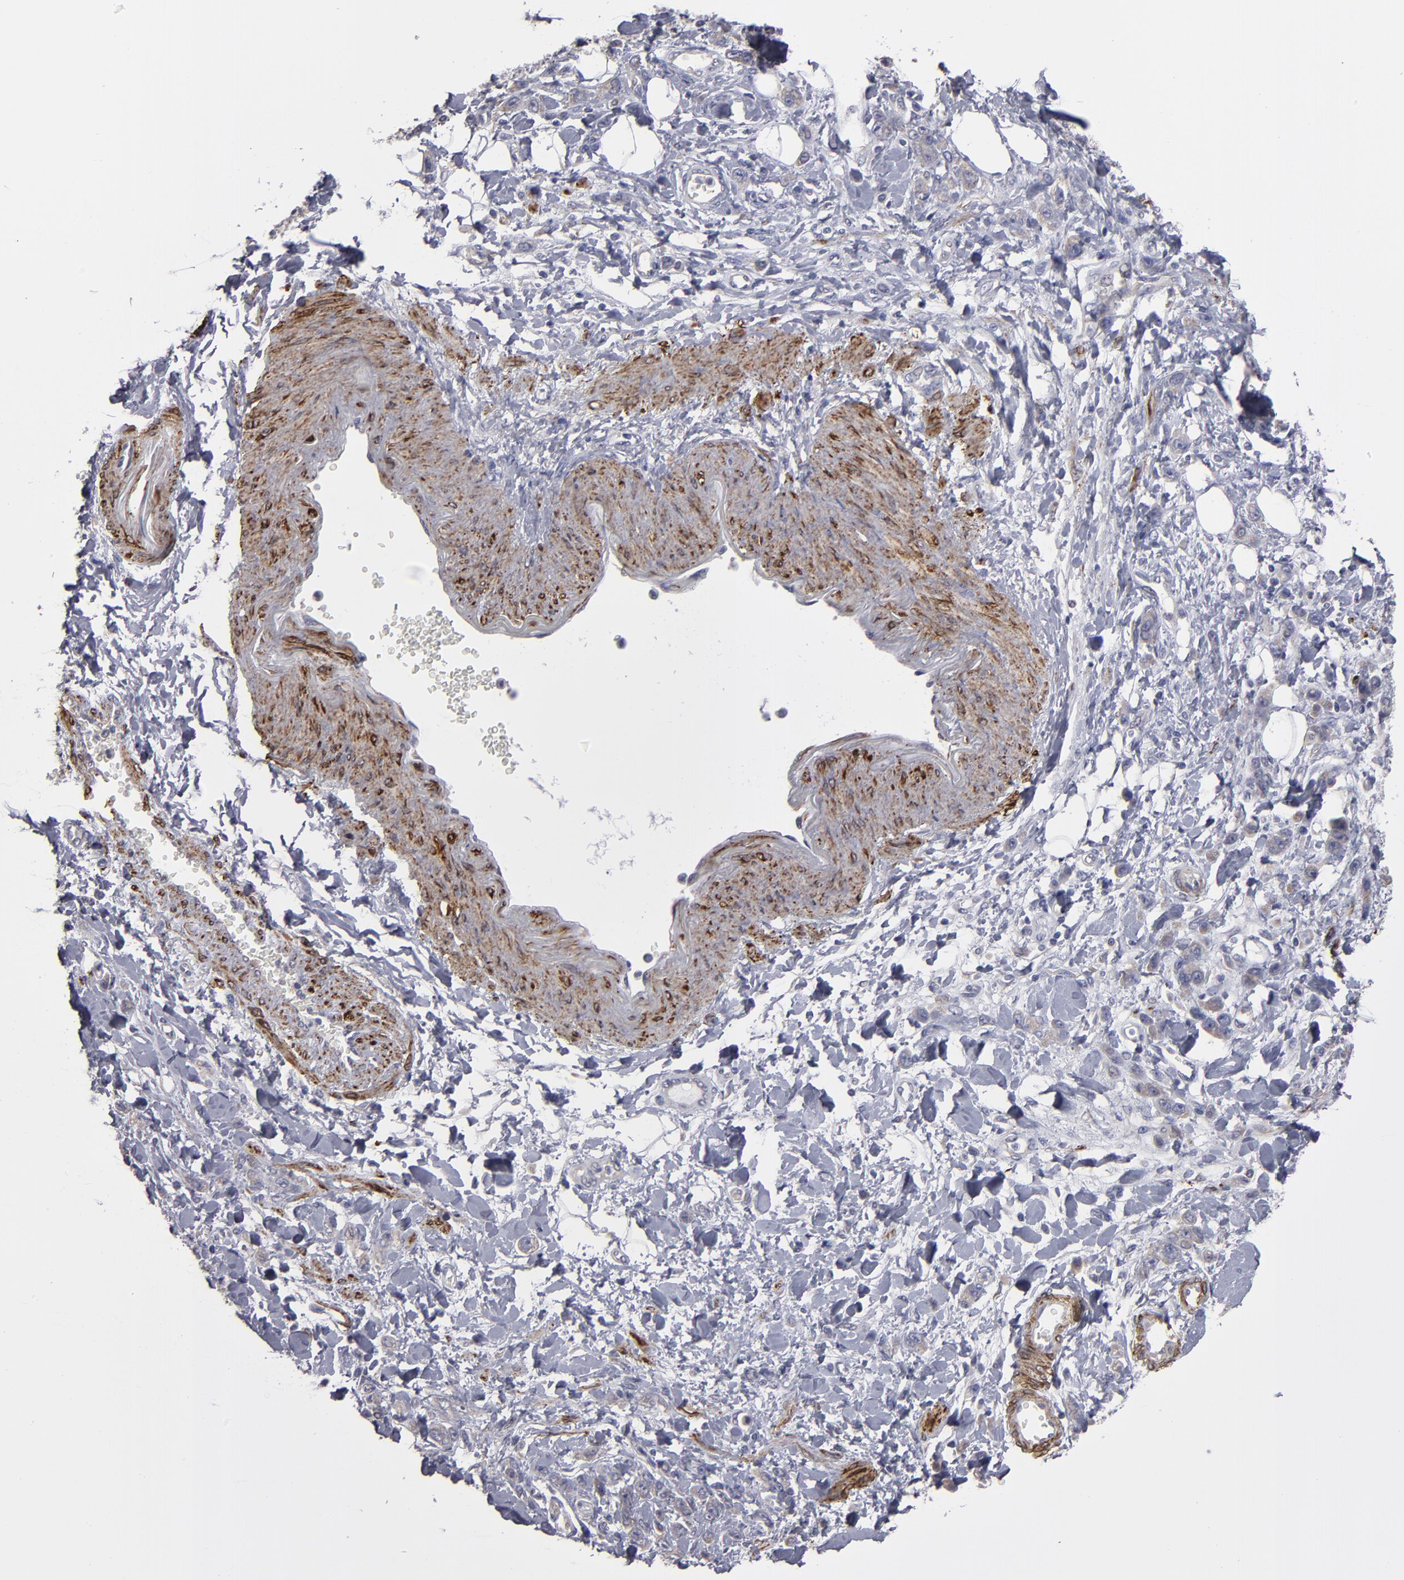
{"staining": {"intensity": "weak", "quantity": ">75%", "location": "cytoplasmic/membranous"}, "tissue": "stomach cancer", "cell_type": "Tumor cells", "image_type": "cancer", "snomed": [{"axis": "morphology", "description": "Normal tissue, NOS"}, {"axis": "morphology", "description": "Adenocarcinoma, NOS"}, {"axis": "topography", "description": "Stomach"}], "caption": "About >75% of tumor cells in adenocarcinoma (stomach) reveal weak cytoplasmic/membranous protein positivity as visualized by brown immunohistochemical staining.", "gene": "SLMAP", "patient": {"sex": "male", "age": 82}}